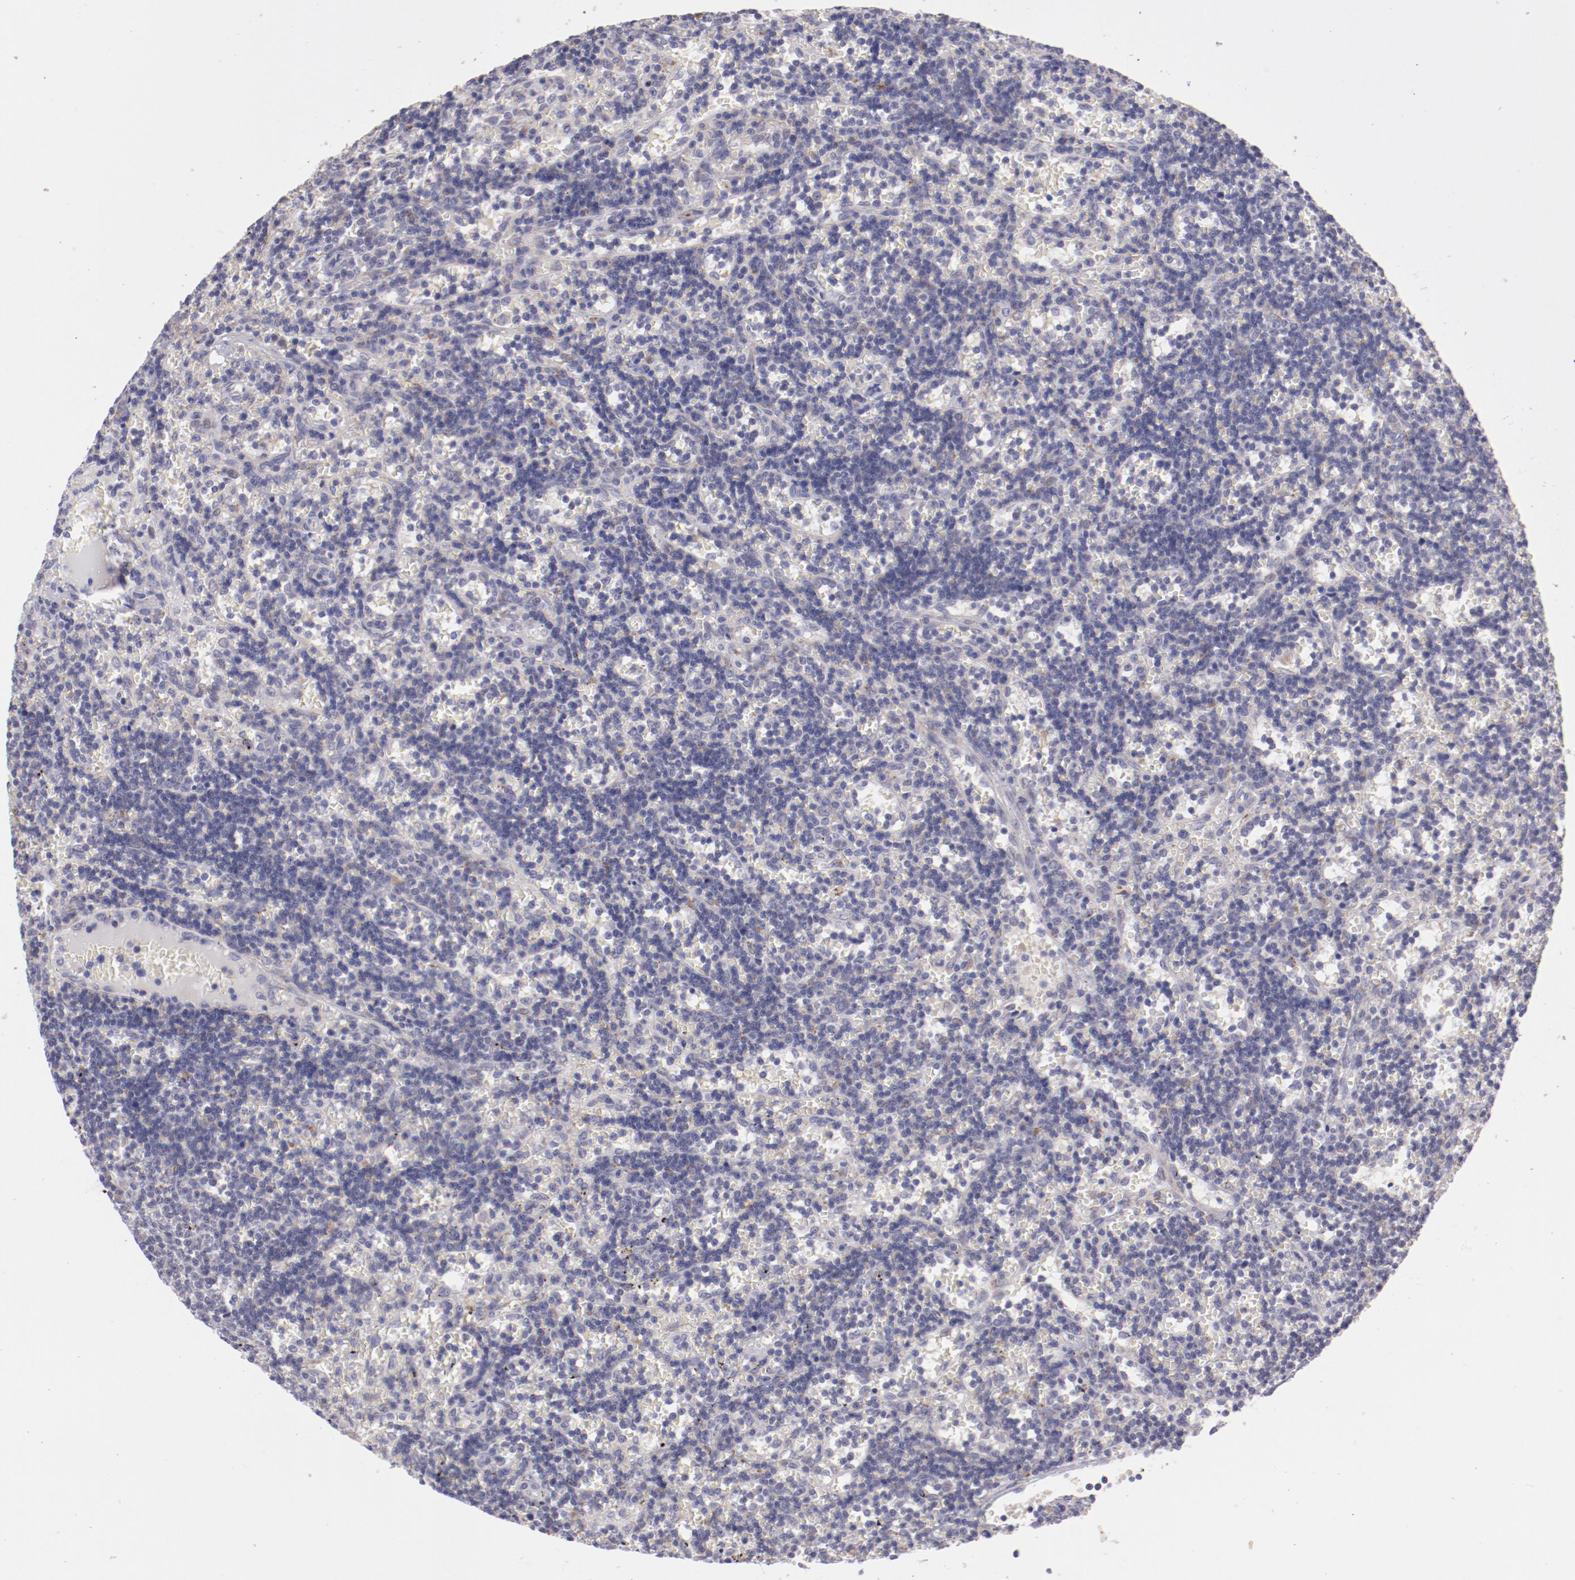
{"staining": {"intensity": "negative", "quantity": "none", "location": "none"}, "tissue": "lymphoma", "cell_type": "Tumor cells", "image_type": "cancer", "snomed": [{"axis": "morphology", "description": "Malignant lymphoma, non-Hodgkin's type, Low grade"}, {"axis": "topography", "description": "Spleen"}], "caption": "A photomicrograph of lymphoma stained for a protein reveals no brown staining in tumor cells.", "gene": "TRAF3", "patient": {"sex": "male", "age": 60}}